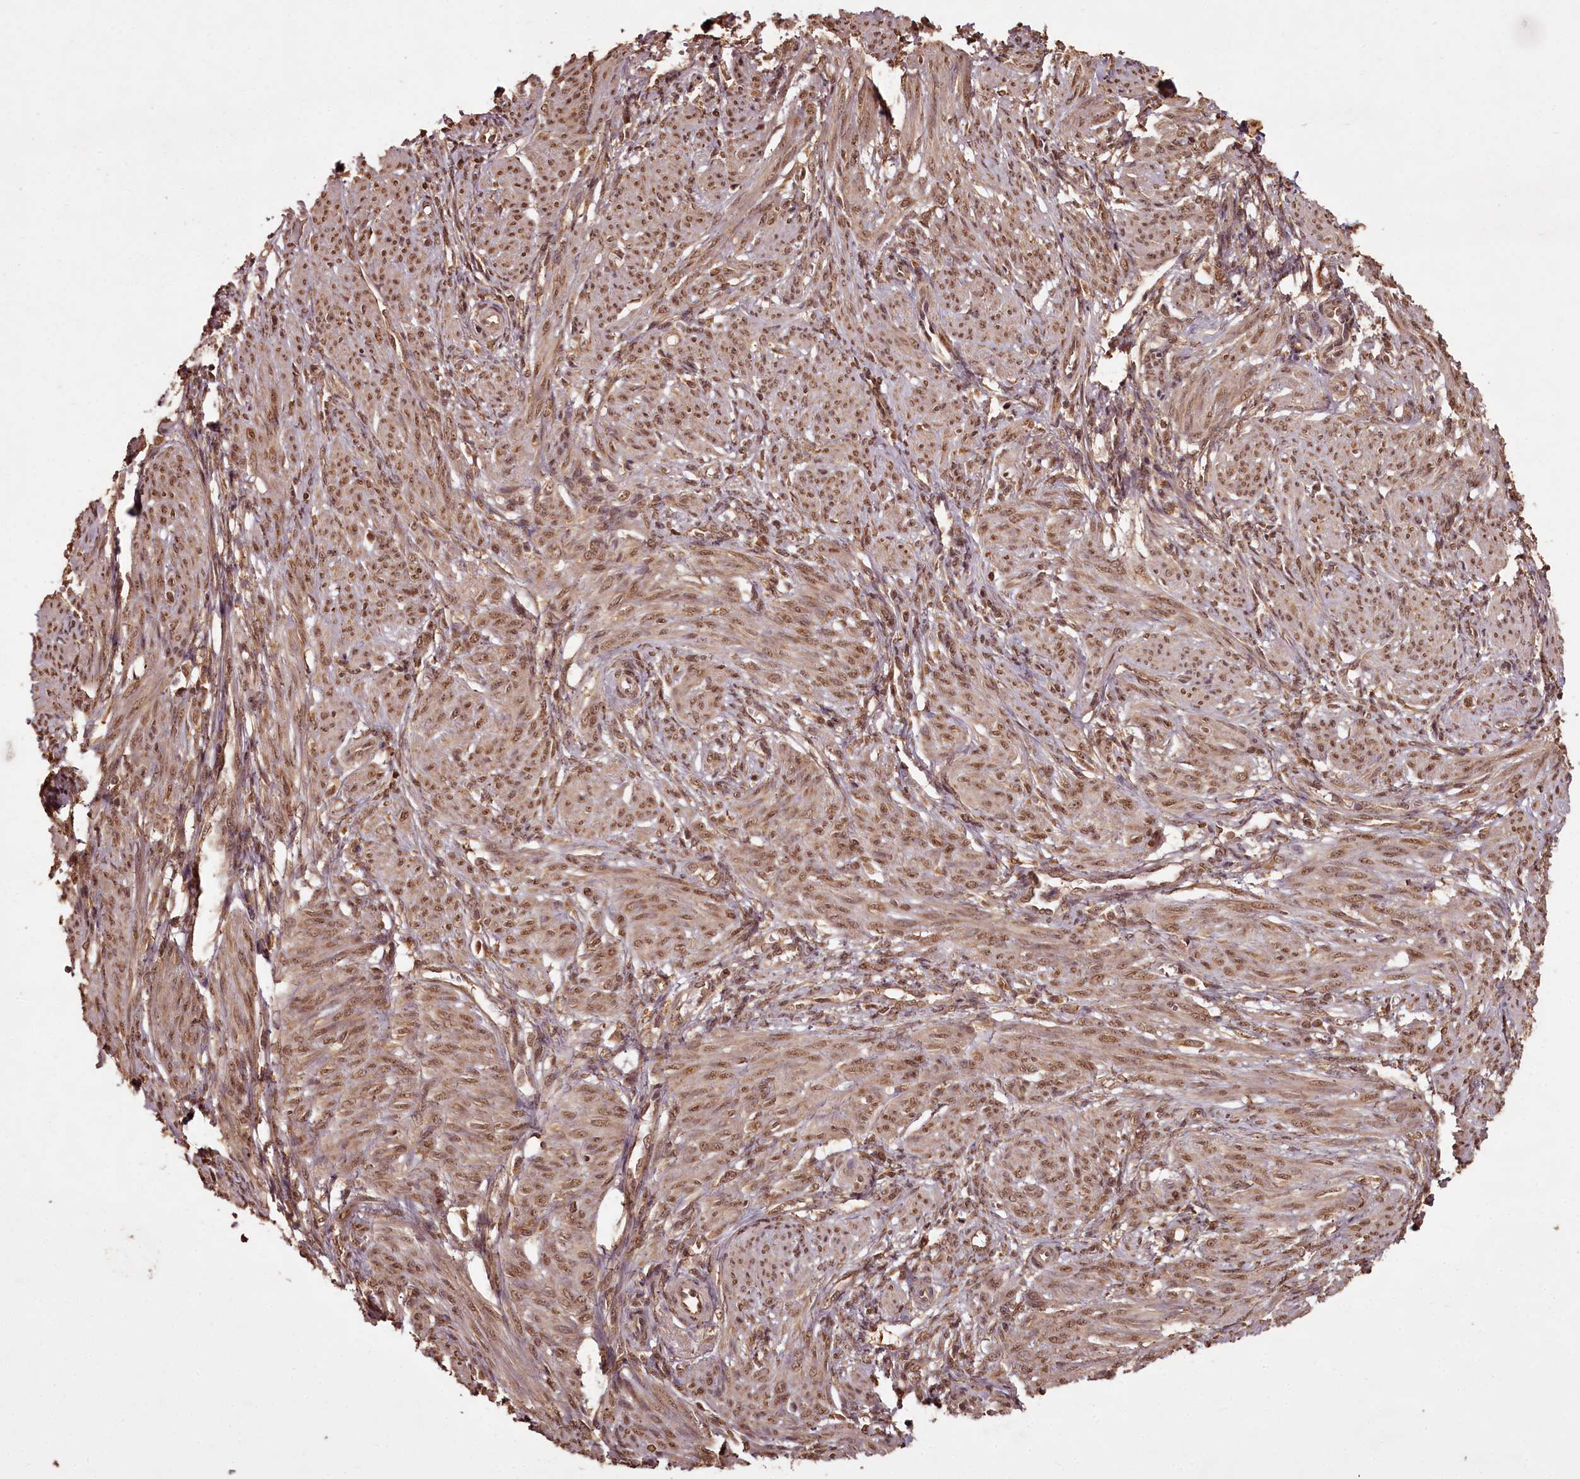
{"staining": {"intensity": "moderate", "quantity": ">75%", "location": "cytoplasmic/membranous,nuclear"}, "tissue": "smooth muscle", "cell_type": "Smooth muscle cells", "image_type": "normal", "snomed": [{"axis": "morphology", "description": "Normal tissue, NOS"}, {"axis": "topography", "description": "Smooth muscle"}], "caption": "Smooth muscle stained with IHC exhibits moderate cytoplasmic/membranous,nuclear staining in about >75% of smooth muscle cells.", "gene": "NPRL2", "patient": {"sex": "female", "age": 39}}